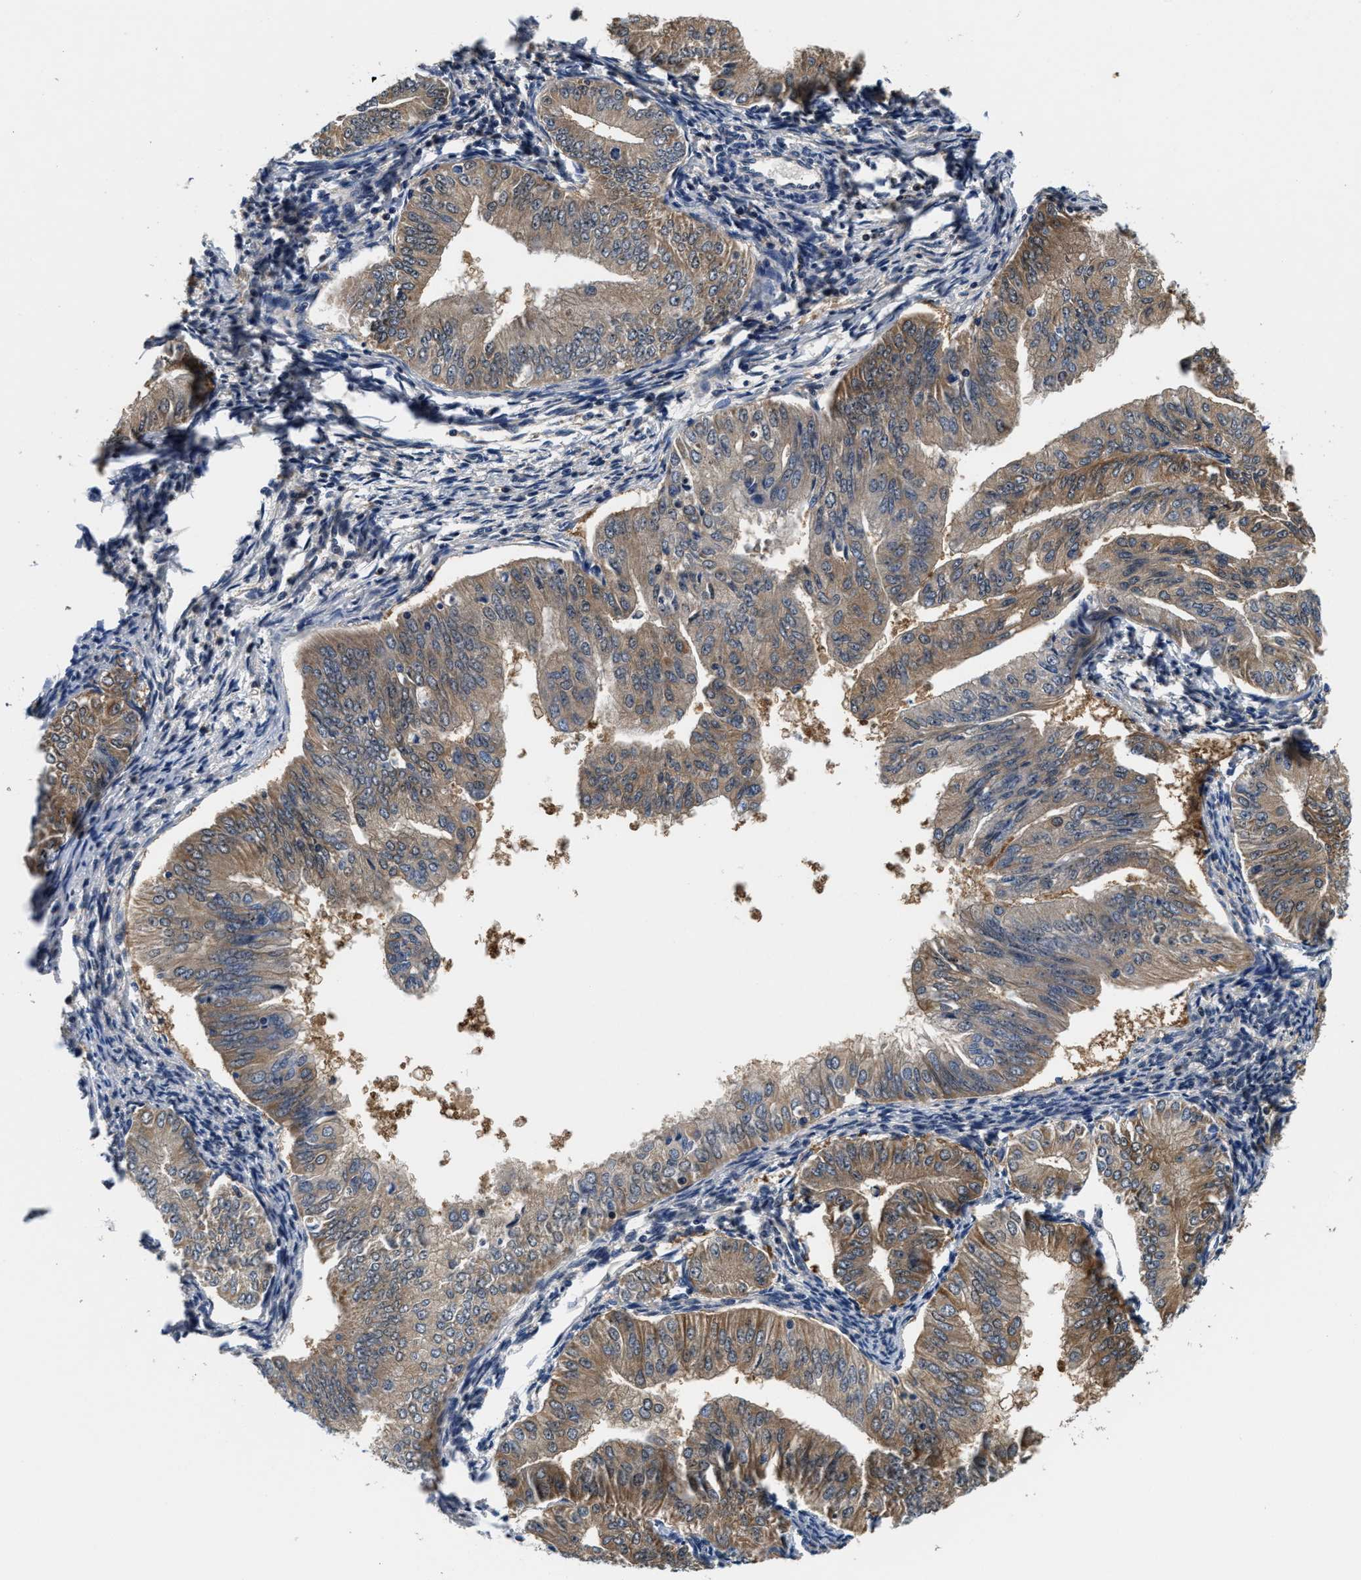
{"staining": {"intensity": "moderate", "quantity": ">75%", "location": "cytoplasmic/membranous"}, "tissue": "endometrial cancer", "cell_type": "Tumor cells", "image_type": "cancer", "snomed": [{"axis": "morphology", "description": "Normal tissue, NOS"}, {"axis": "morphology", "description": "Adenocarcinoma, NOS"}, {"axis": "topography", "description": "Endometrium"}], "caption": "Endometrial cancer (adenocarcinoma) was stained to show a protein in brown. There is medium levels of moderate cytoplasmic/membranous expression in approximately >75% of tumor cells.", "gene": "PHPT1", "patient": {"sex": "female", "age": 53}}